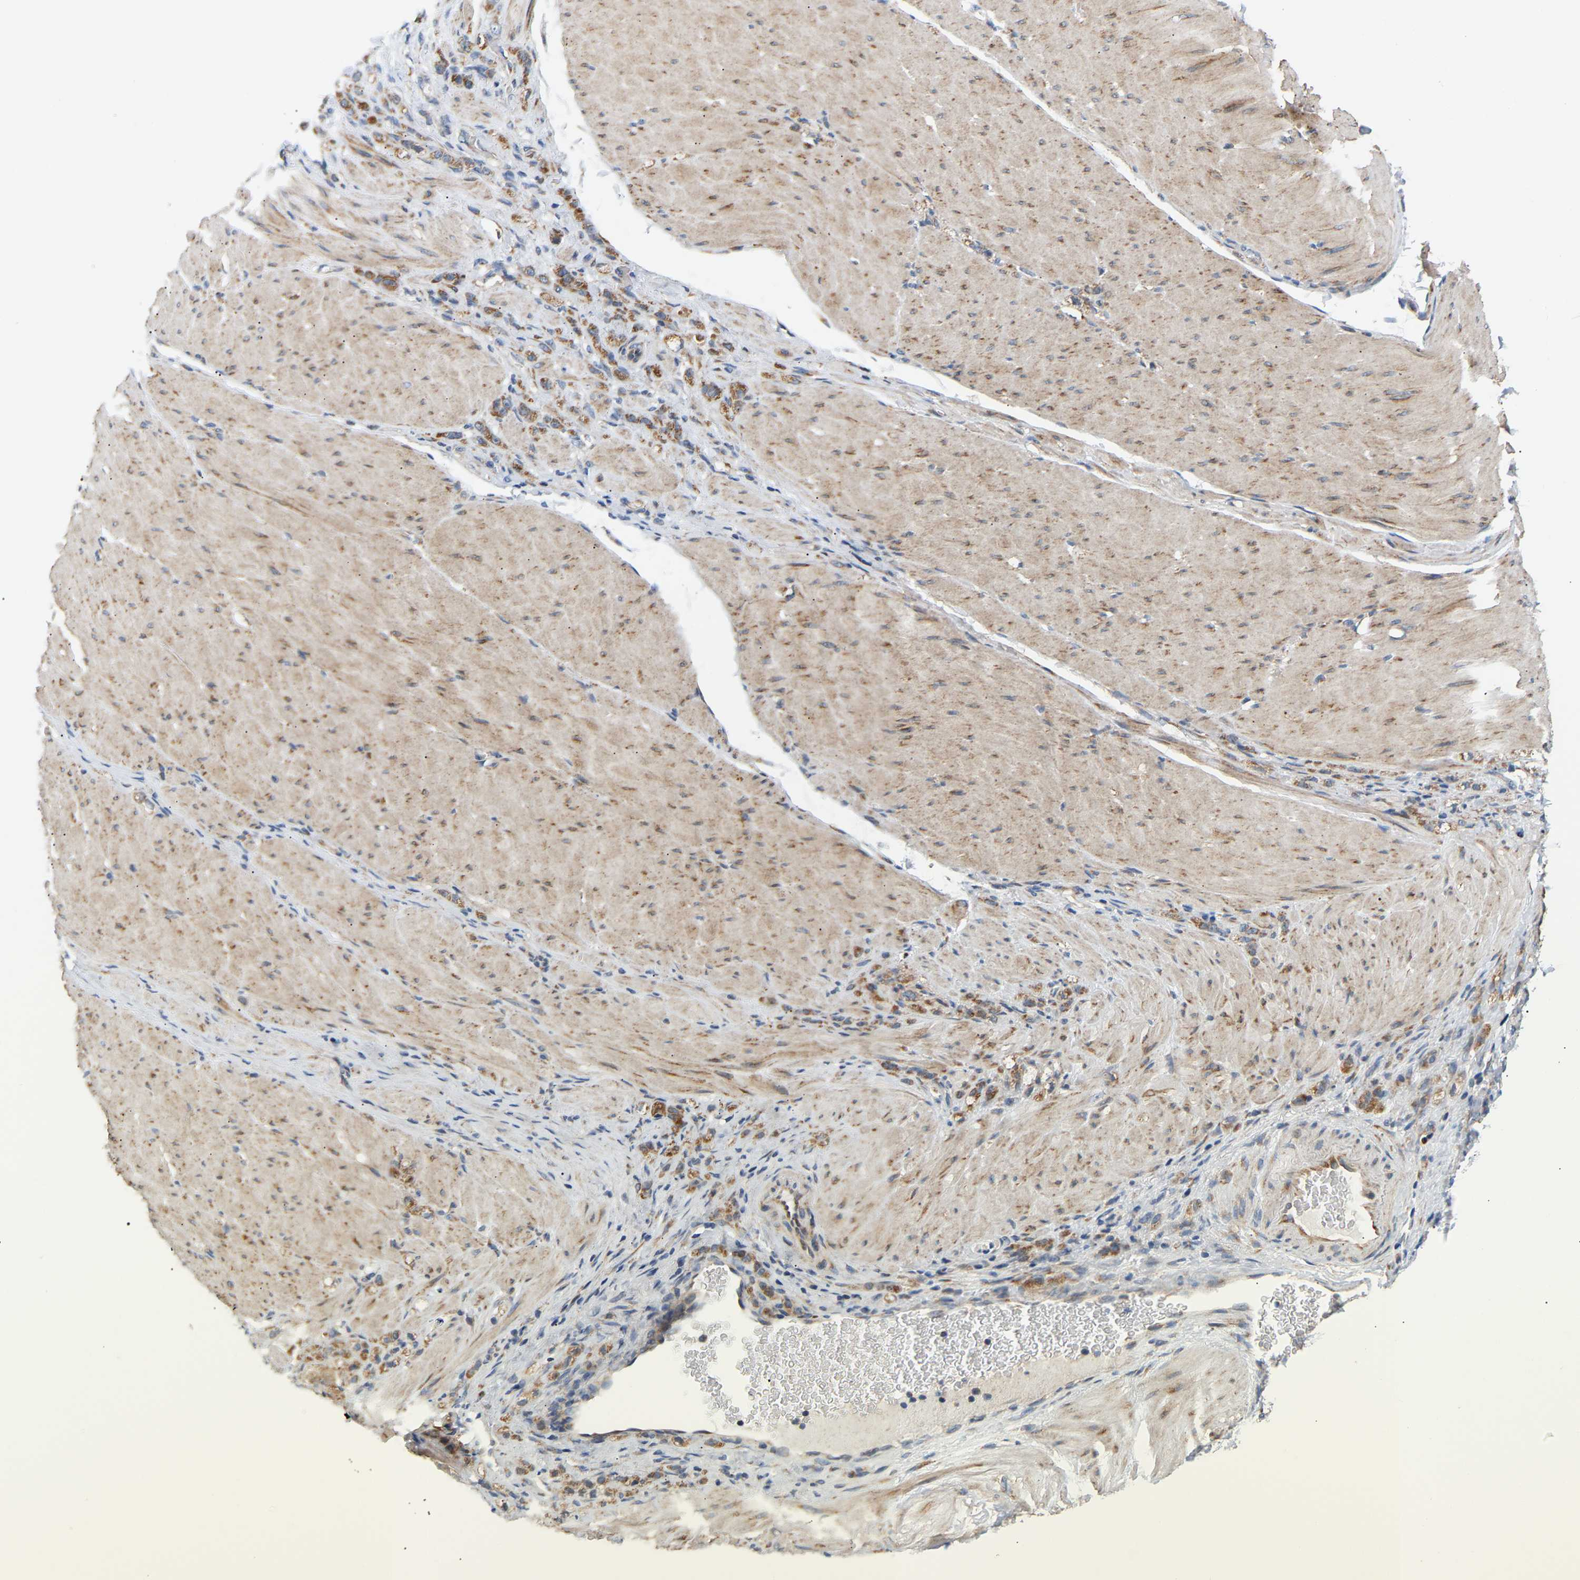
{"staining": {"intensity": "moderate", "quantity": ">75%", "location": "cytoplasmic/membranous"}, "tissue": "stomach cancer", "cell_type": "Tumor cells", "image_type": "cancer", "snomed": [{"axis": "morphology", "description": "Normal tissue, NOS"}, {"axis": "morphology", "description": "Adenocarcinoma, NOS"}, {"axis": "topography", "description": "Stomach"}], "caption": "Immunohistochemical staining of stomach cancer shows moderate cytoplasmic/membranous protein expression in about >75% of tumor cells.", "gene": "TMEM168", "patient": {"sex": "male", "age": 82}}